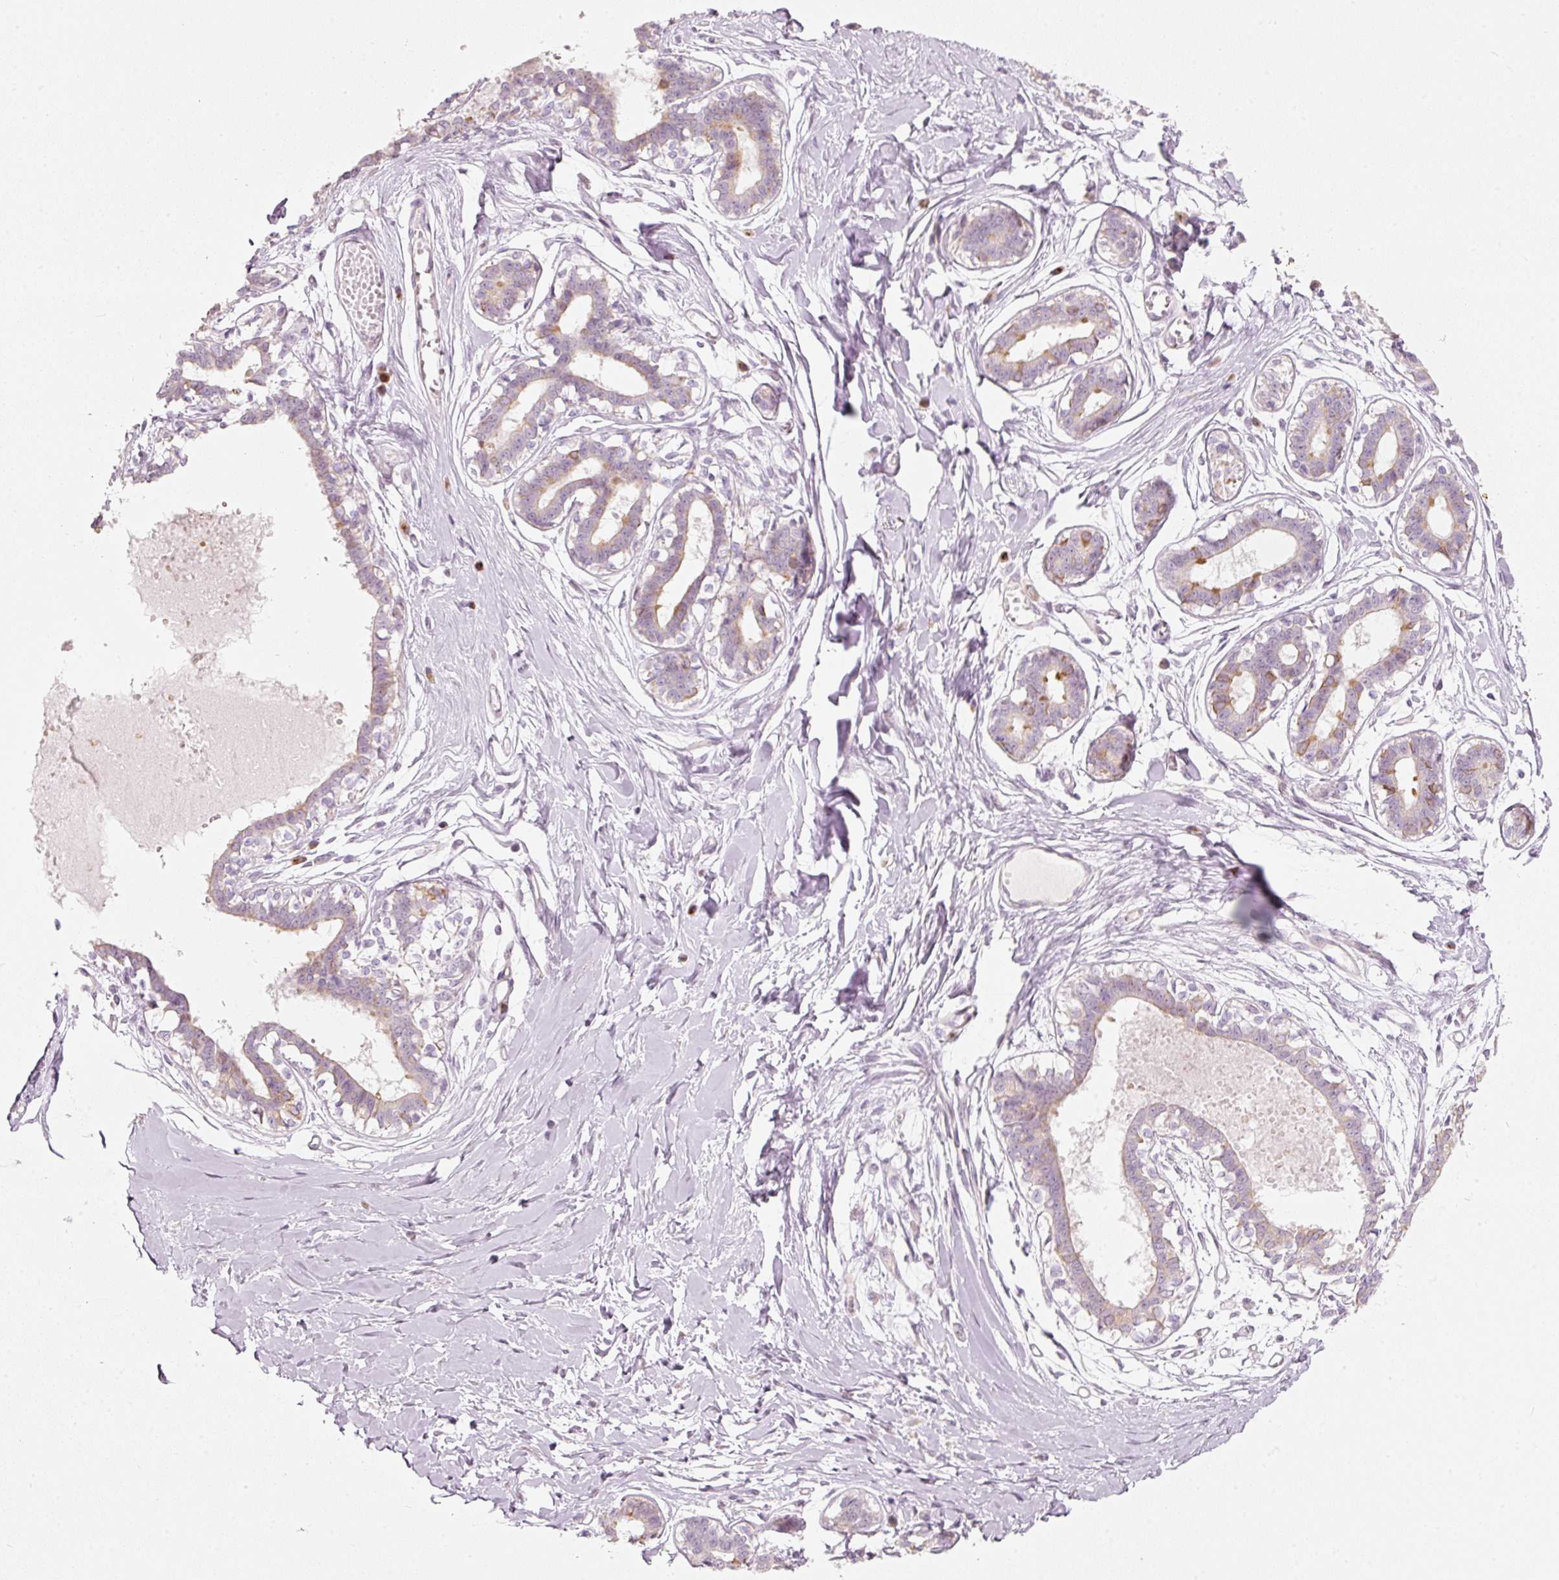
{"staining": {"intensity": "negative", "quantity": "none", "location": "none"}, "tissue": "breast", "cell_type": "Adipocytes", "image_type": "normal", "snomed": [{"axis": "morphology", "description": "Normal tissue, NOS"}, {"axis": "topography", "description": "Breast"}], "caption": "Adipocytes are negative for brown protein staining in benign breast.", "gene": "SLC20A1", "patient": {"sex": "female", "age": 45}}